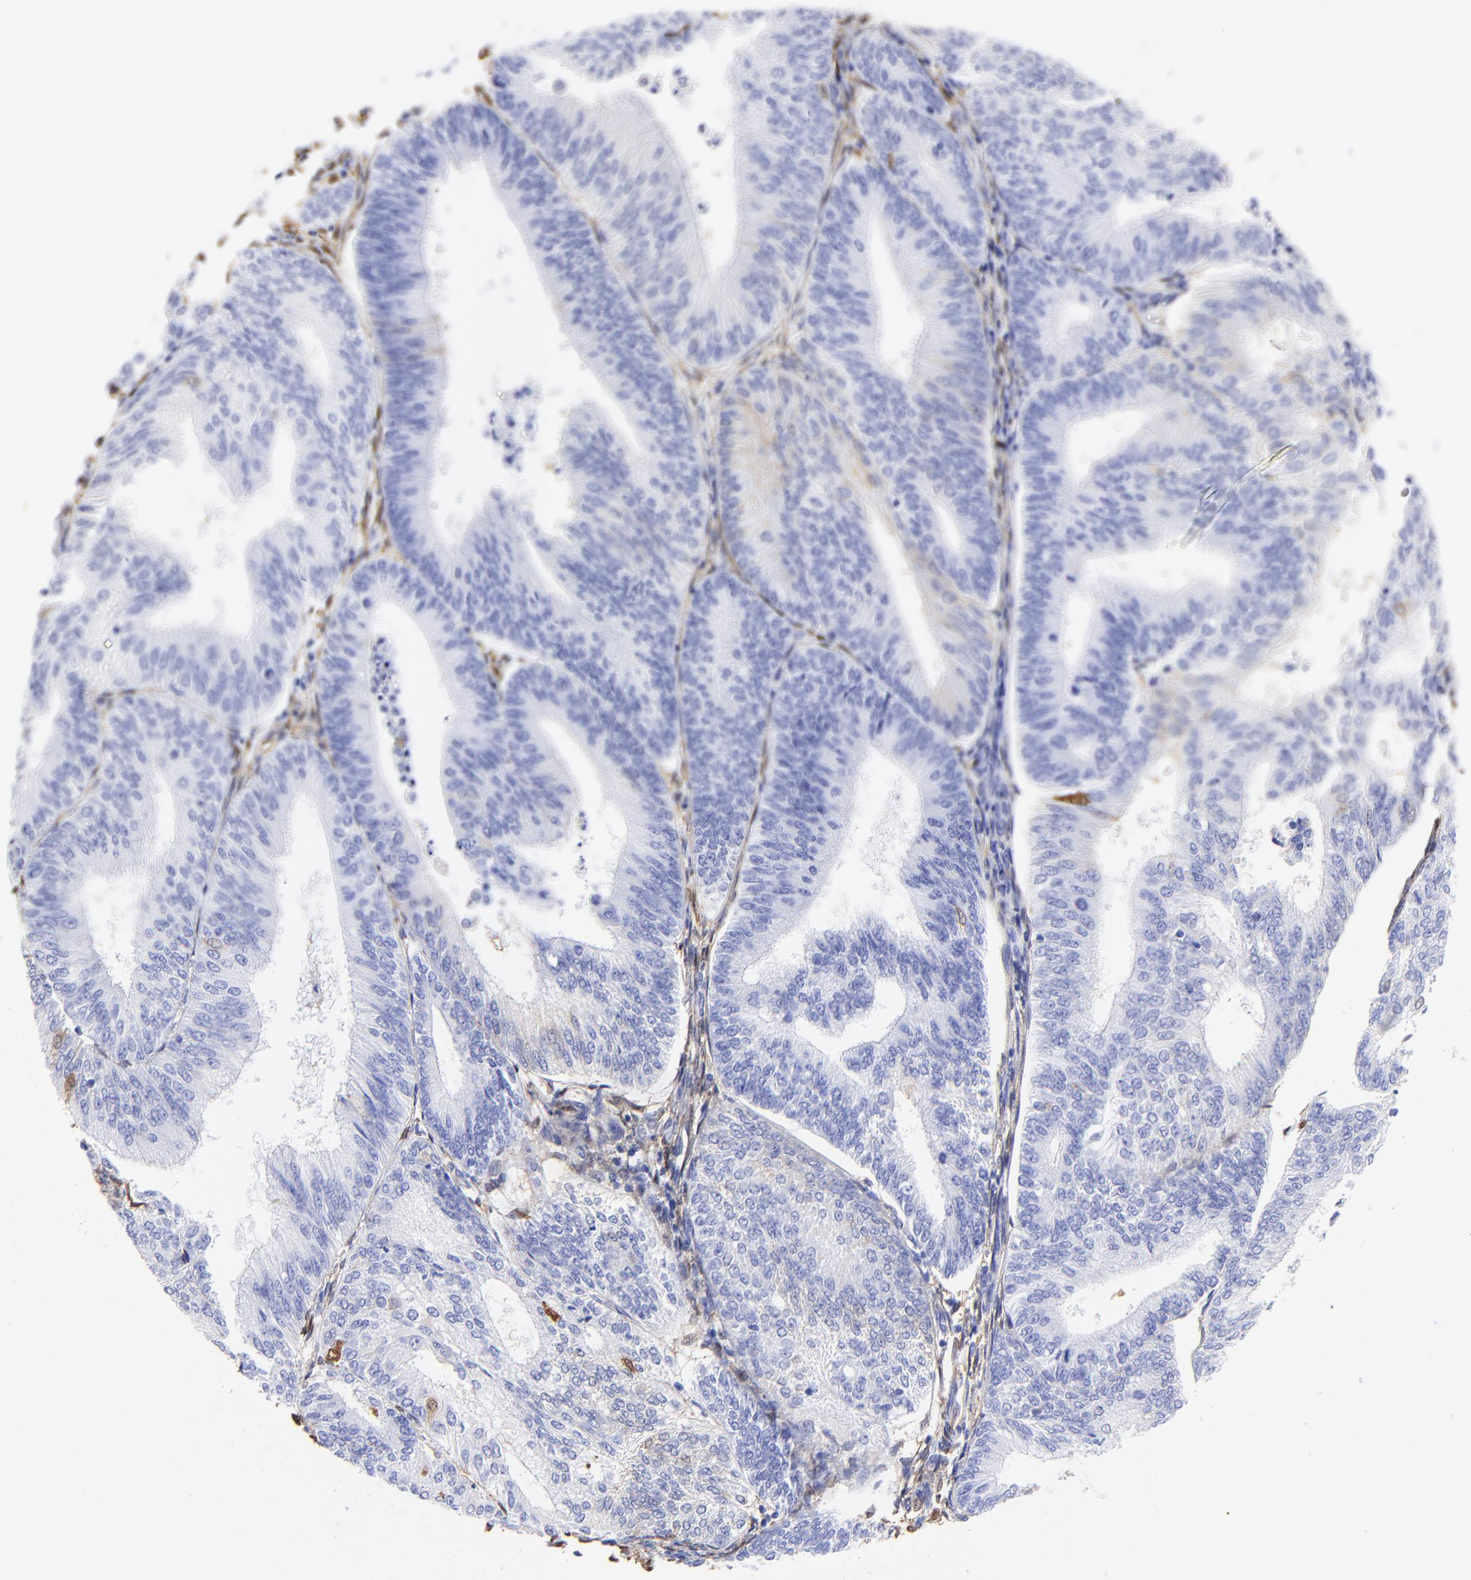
{"staining": {"intensity": "negative", "quantity": "none", "location": "none"}, "tissue": "endometrial cancer", "cell_type": "Tumor cells", "image_type": "cancer", "snomed": [{"axis": "morphology", "description": "Adenocarcinoma, NOS"}, {"axis": "topography", "description": "Endometrium"}], "caption": "The immunohistochemistry (IHC) photomicrograph has no significant positivity in tumor cells of endometrial cancer tissue.", "gene": "ALDH1A1", "patient": {"sex": "female", "age": 55}}